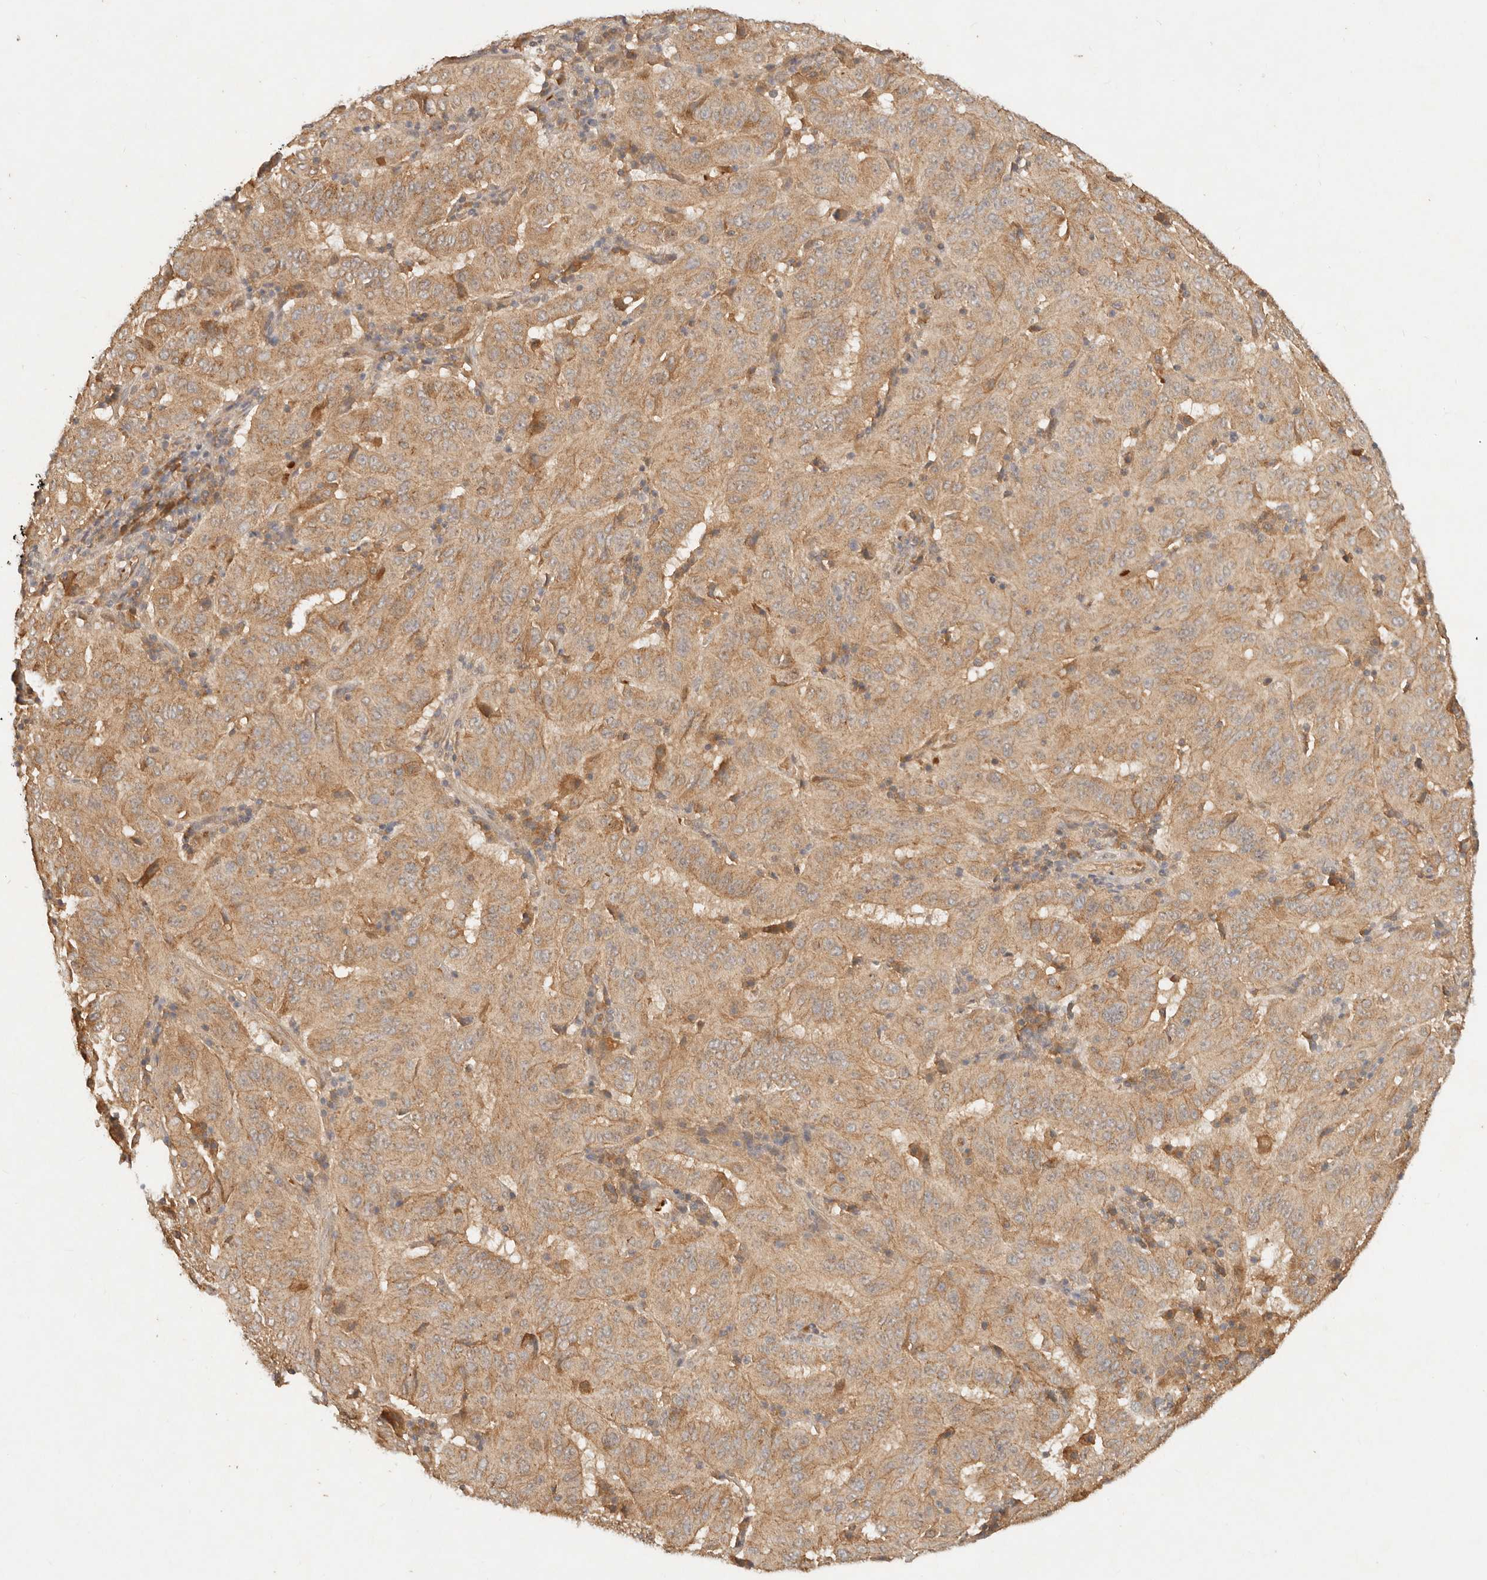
{"staining": {"intensity": "moderate", "quantity": ">75%", "location": "cytoplasmic/membranous"}, "tissue": "pancreatic cancer", "cell_type": "Tumor cells", "image_type": "cancer", "snomed": [{"axis": "morphology", "description": "Adenocarcinoma, NOS"}, {"axis": "topography", "description": "Pancreas"}], "caption": "Immunohistochemistry micrograph of adenocarcinoma (pancreatic) stained for a protein (brown), which demonstrates medium levels of moderate cytoplasmic/membranous expression in about >75% of tumor cells.", "gene": "FREM2", "patient": {"sex": "male", "age": 63}}